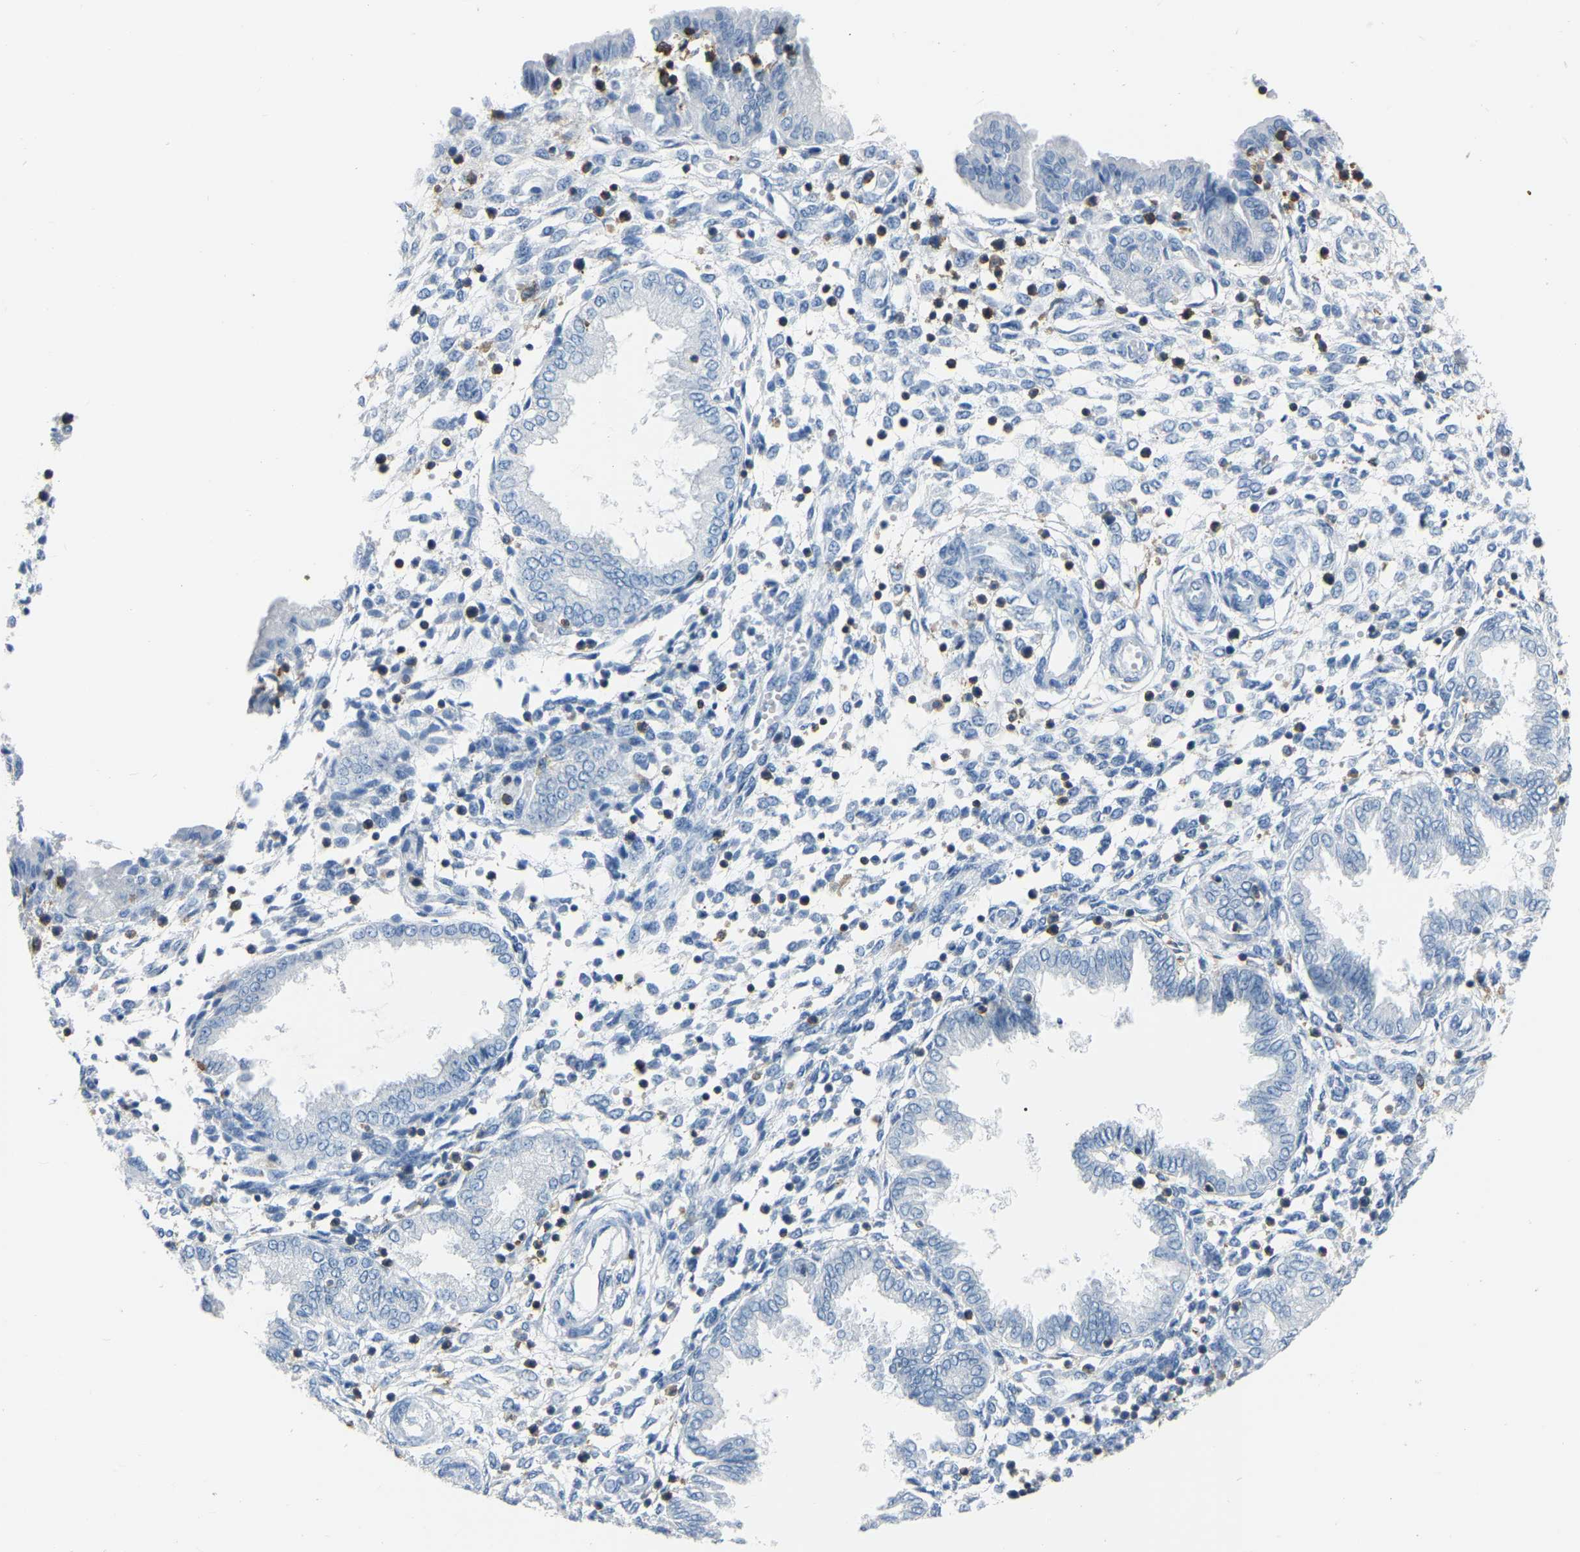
{"staining": {"intensity": "negative", "quantity": "none", "location": "none"}, "tissue": "endometrium", "cell_type": "Cells in endometrial stroma", "image_type": "normal", "snomed": [{"axis": "morphology", "description": "Normal tissue, NOS"}, {"axis": "topography", "description": "Endometrium"}], "caption": "Cells in endometrial stroma show no significant positivity in normal endometrium. (Stains: DAB (3,3'-diaminobenzidine) IHC with hematoxylin counter stain, Microscopy: brightfield microscopy at high magnification).", "gene": "ARHGAP45", "patient": {"sex": "female", "age": 33}}